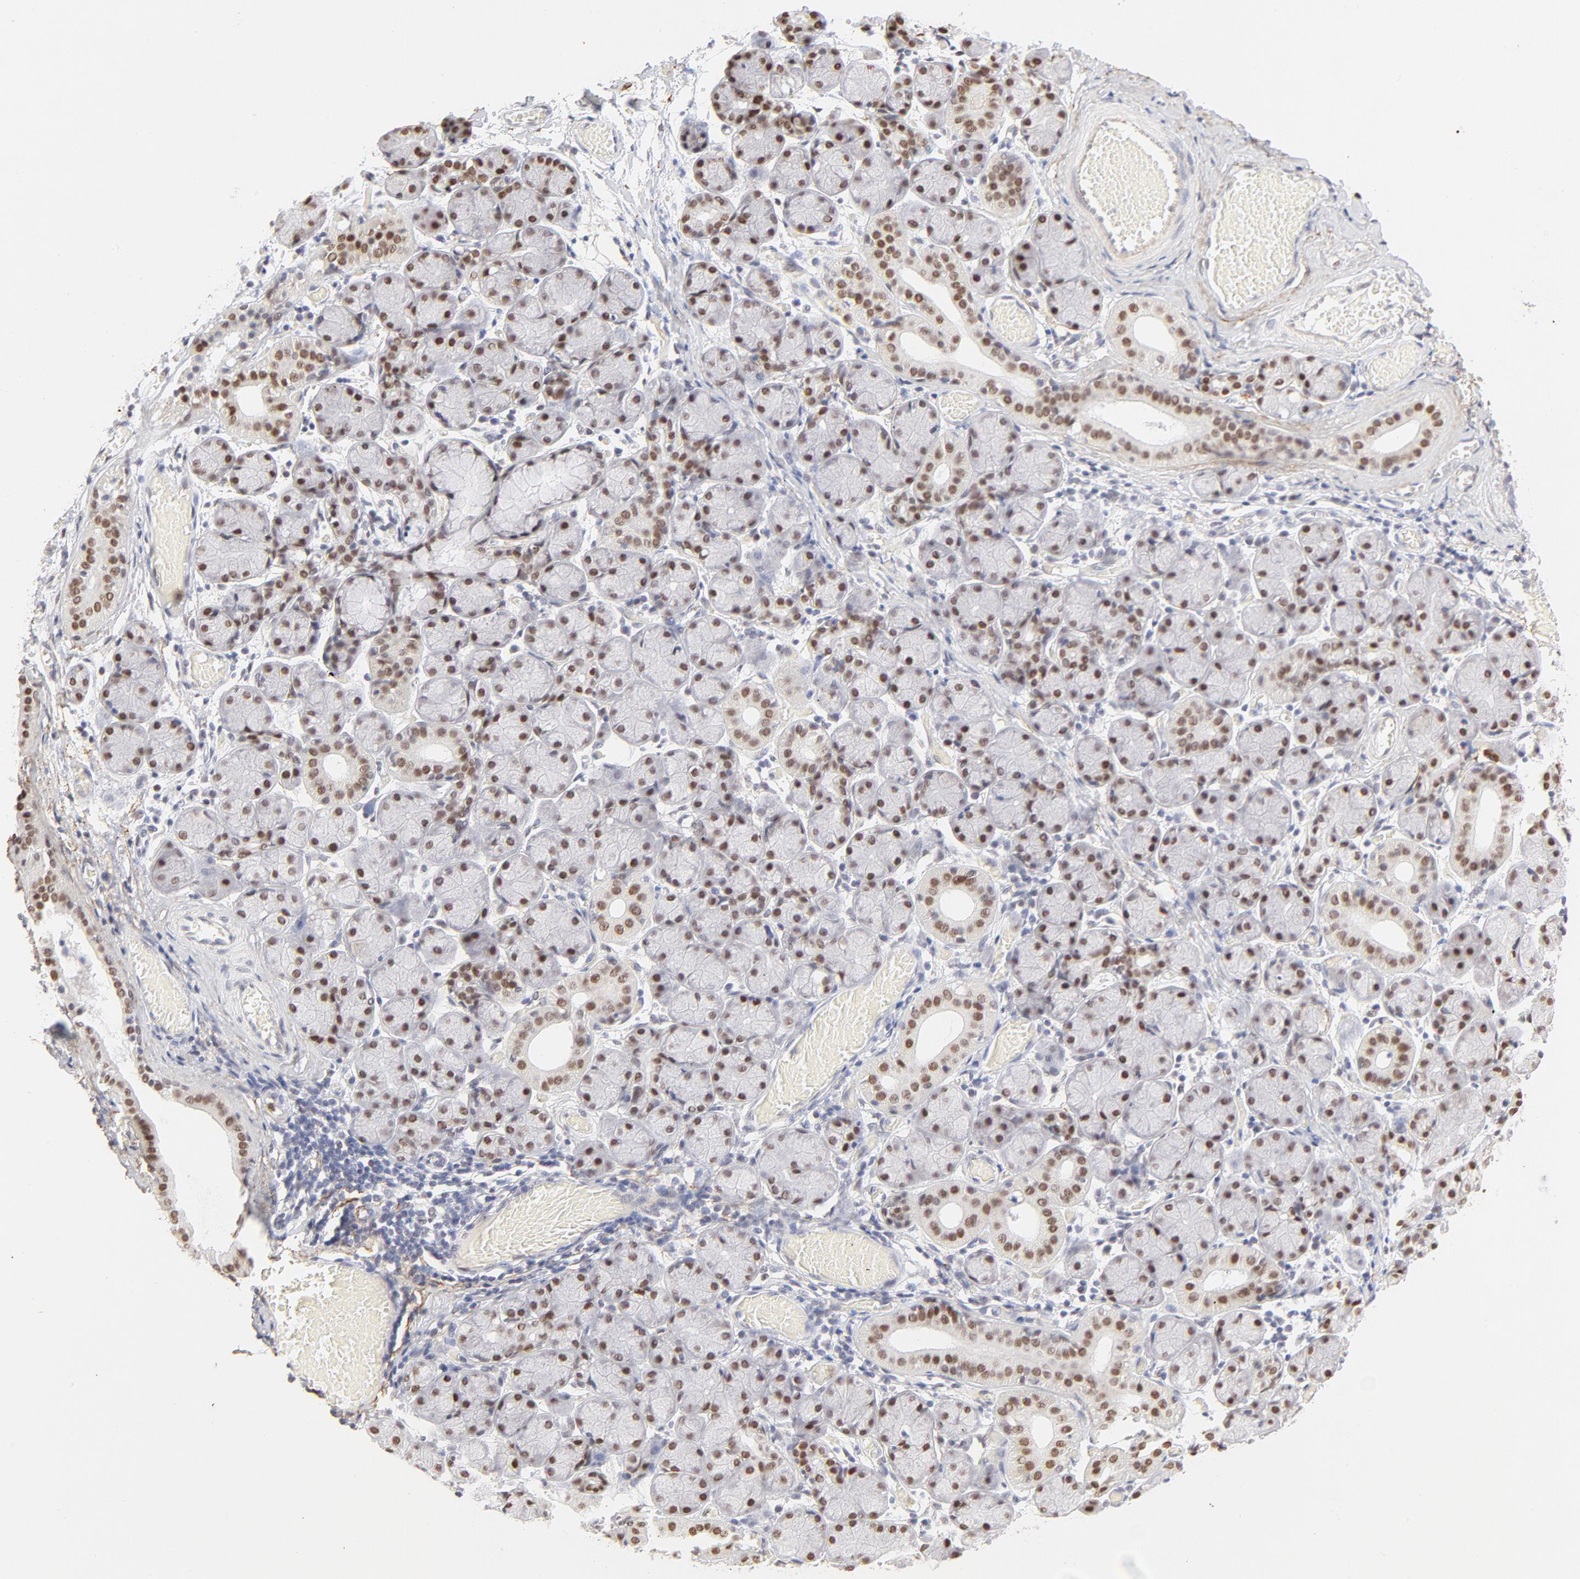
{"staining": {"intensity": "strong", "quantity": "25%-75%", "location": "nuclear"}, "tissue": "salivary gland", "cell_type": "Glandular cells", "image_type": "normal", "snomed": [{"axis": "morphology", "description": "Normal tissue, NOS"}, {"axis": "topography", "description": "Salivary gland"}], "caption": "Protein expression analysis of unremarkable salivary gland displays strong nuclear expression in approximately 25%-75% of glandular cells. The staining was performed using DAB (3,3'-diaminobenzidine), with brown indicating positive protein expression. Nuclei are stained blue with hematoxylin.", "gene": "PBX1", "patient": {"sex": "female", "age": 24}}